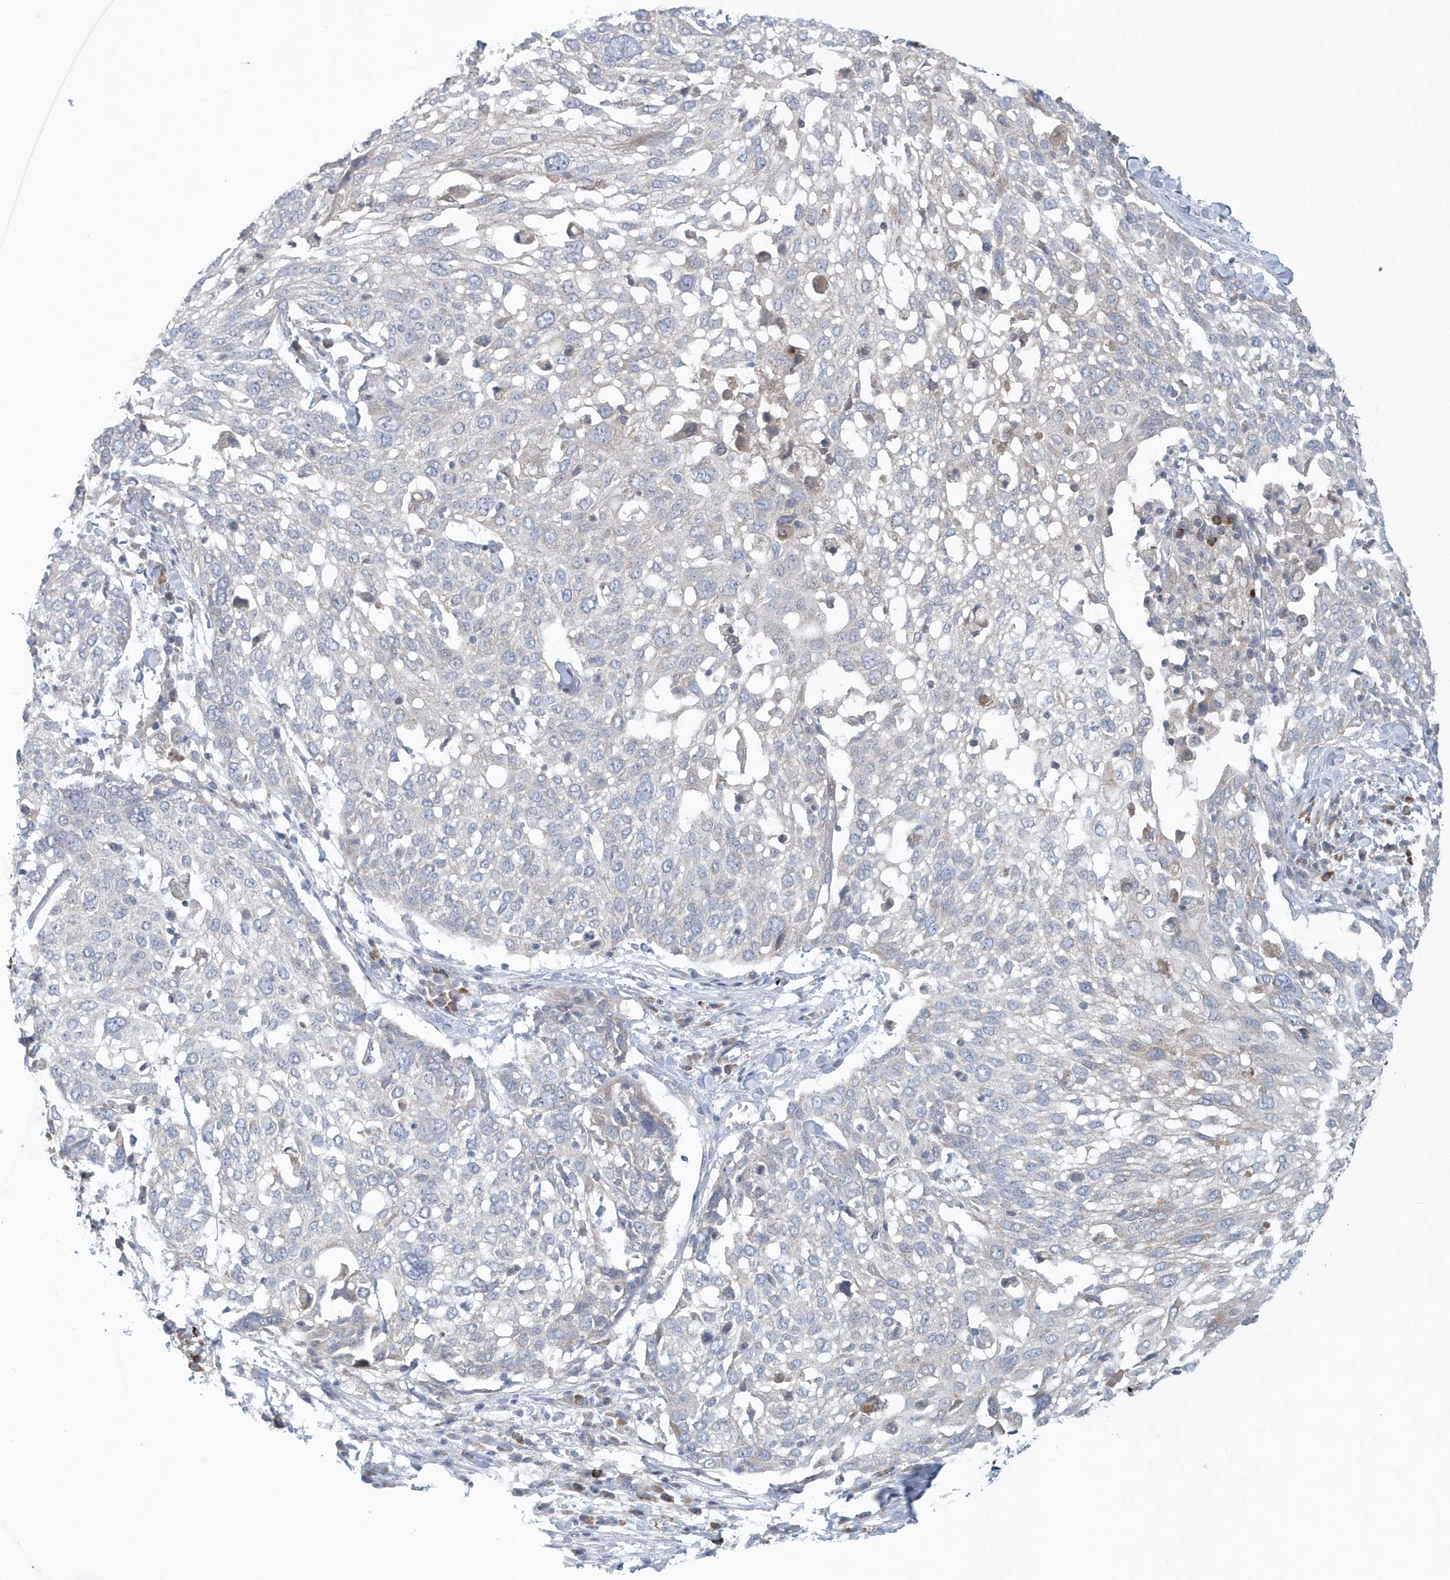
{"staining": {"intensity": "negative", "quantity": "none", "location": "none"}, "tissue": "lung cancer", "cell_type": "Tumor cells", "image_type": "cancer", "snomed": [{"axis": "morphology", "description": "Squamous cell carcinoma, NOS"}, {"axis": "topography", "description": "Lung"}], "caption": "Immunohistochemistry micrograph of neoplastic tissue: human squamous cell carcinoma (lung) stained with DAB demonstrates no significant protein expression in tumor cells.", "gene": "SPATA18", "patient": {"sex": "male", "age": 65}}